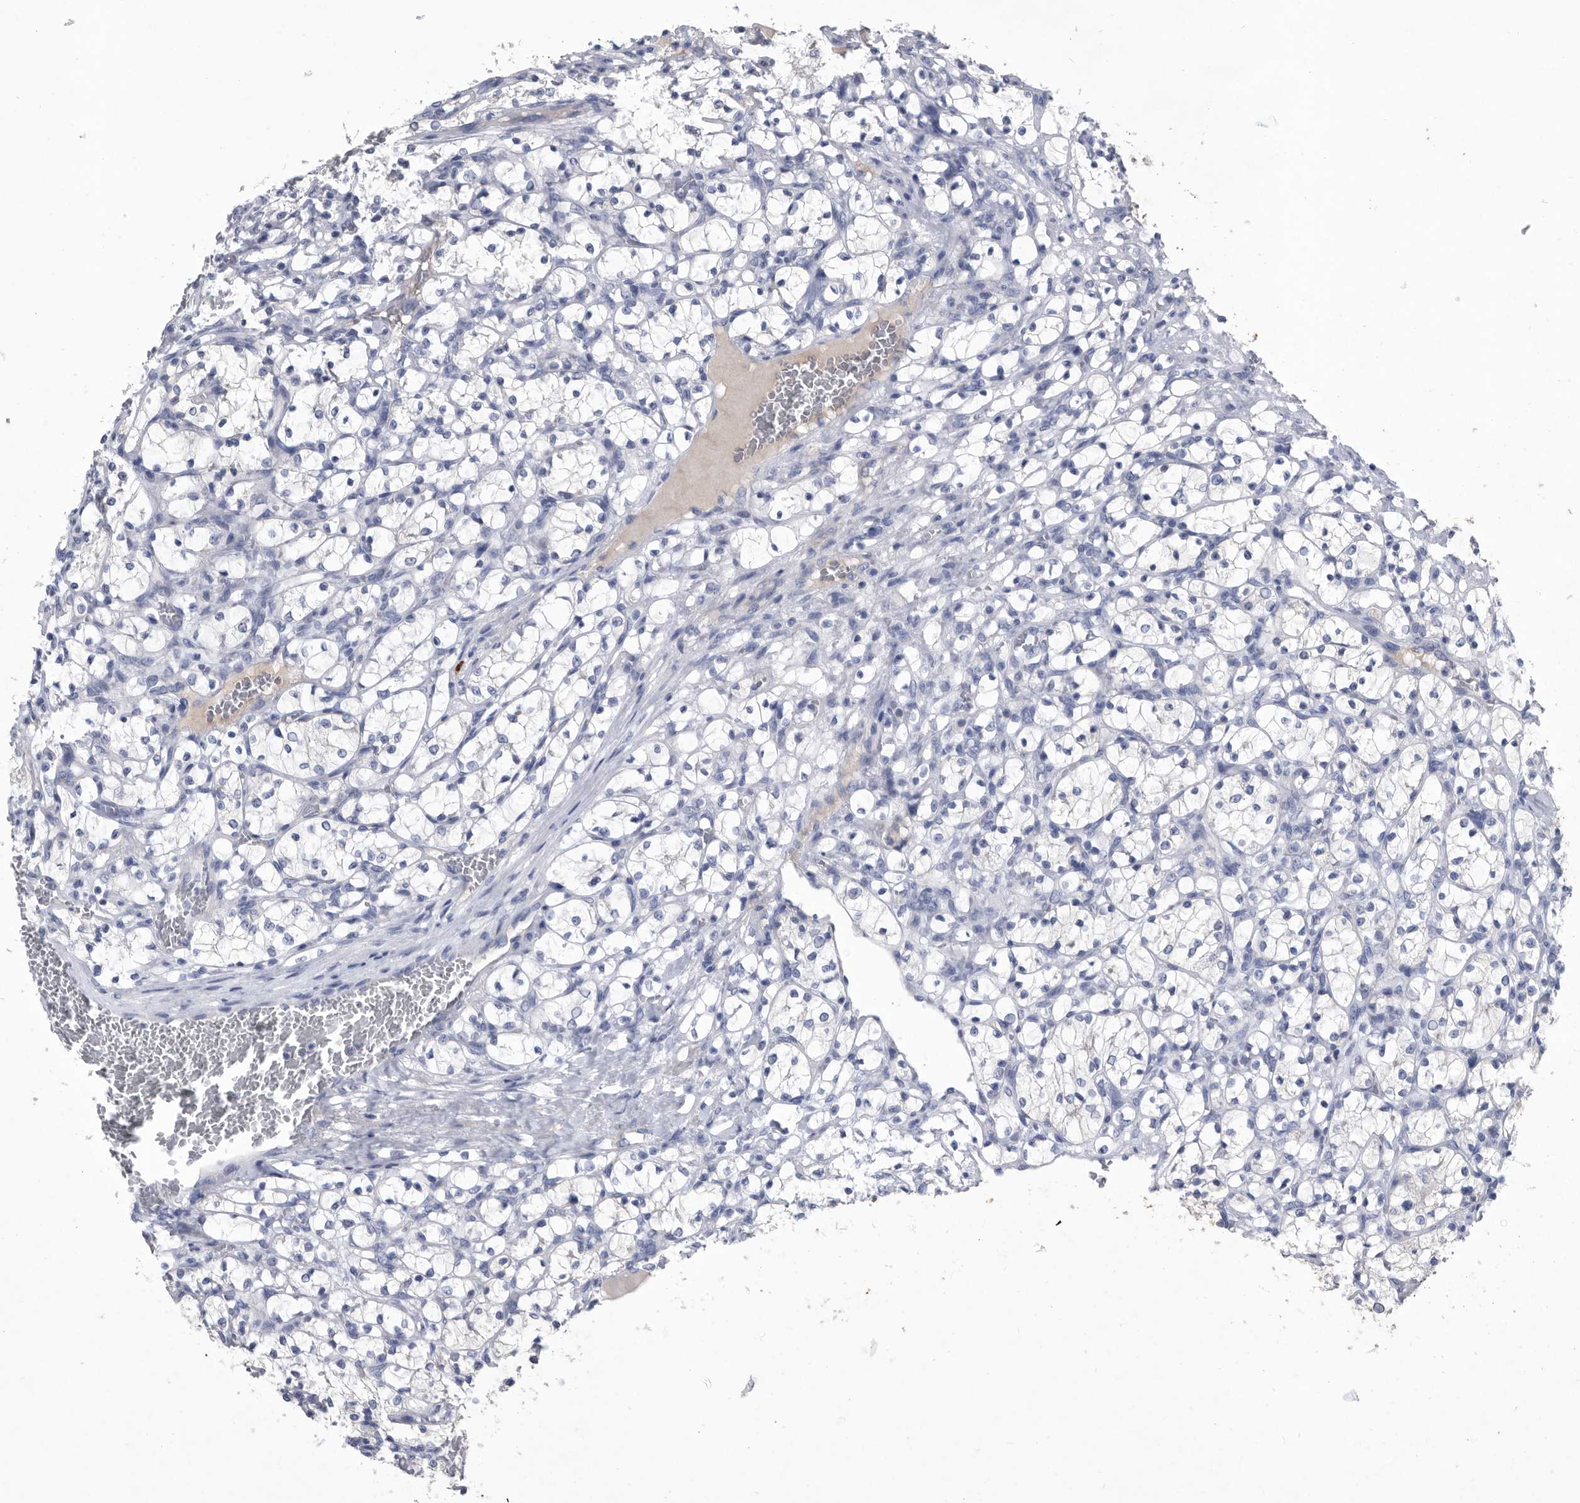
{"staining": {"intensity": "negative", "quantity": "none", "location": "none"}, "tissue": "renal cancer", "cell_type": "Tumor cells", "image_type": "cancer", "snomed": [{"axis": "morphology", "description": "Adenocarcinoma, NOS"}, {"axis": "topography", "description": "Kidney"}], "caption": "A high-resolution photomicrograph shows IHC staining of renal cancer, which demonstrates no significant staining in tumor cells.", "gene": "BTBD6", "patient": {"sex": "female", "age": 69}}